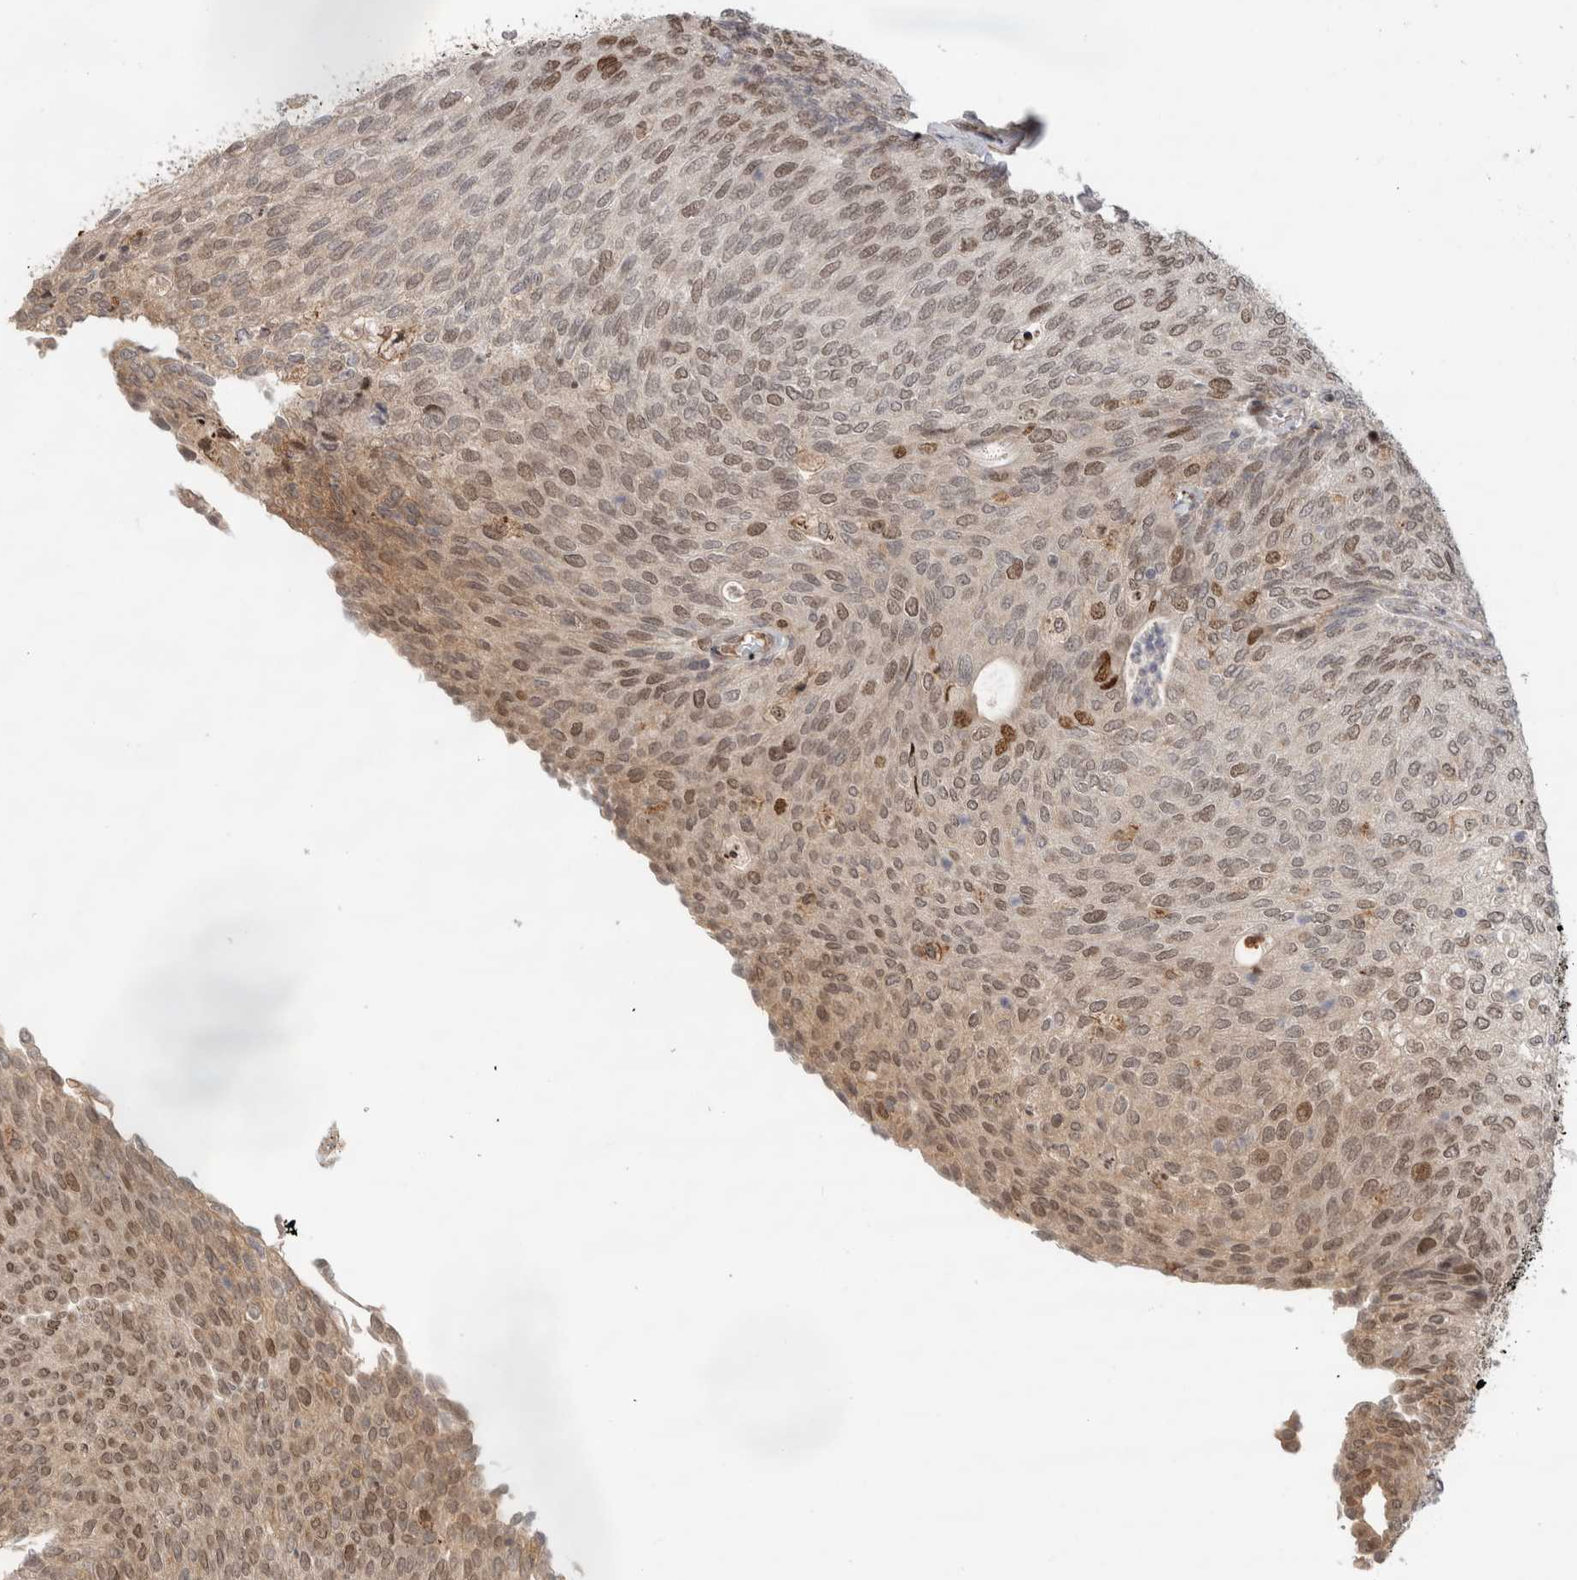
{"staining": {"intensity": "moderate", "quantity": ">75%", "location": "cytoplasmic/membranous,nuclear"}, "tissue": "urothelial cancer", "cell_type": "Tumor cells", "image_type": "cancer", "snomed": [{"axis": "morphology", "description": "Urothelial carcinoma, Low grade"}, {"axis": "topography", "description": "Urinary bladder"}], "caption": "Protein expression analysis of human low-grade urothelial carcinoma reveals moderate cytoplasmic/membranous and nuclear positivity in about >75% of tumor cells. (DAB (3,3'-diaminobenzidine) IHC with brightfield microscopy, high magnification).", "gene": "INSRR", "patient": {"sex": "female", "age": 79}}